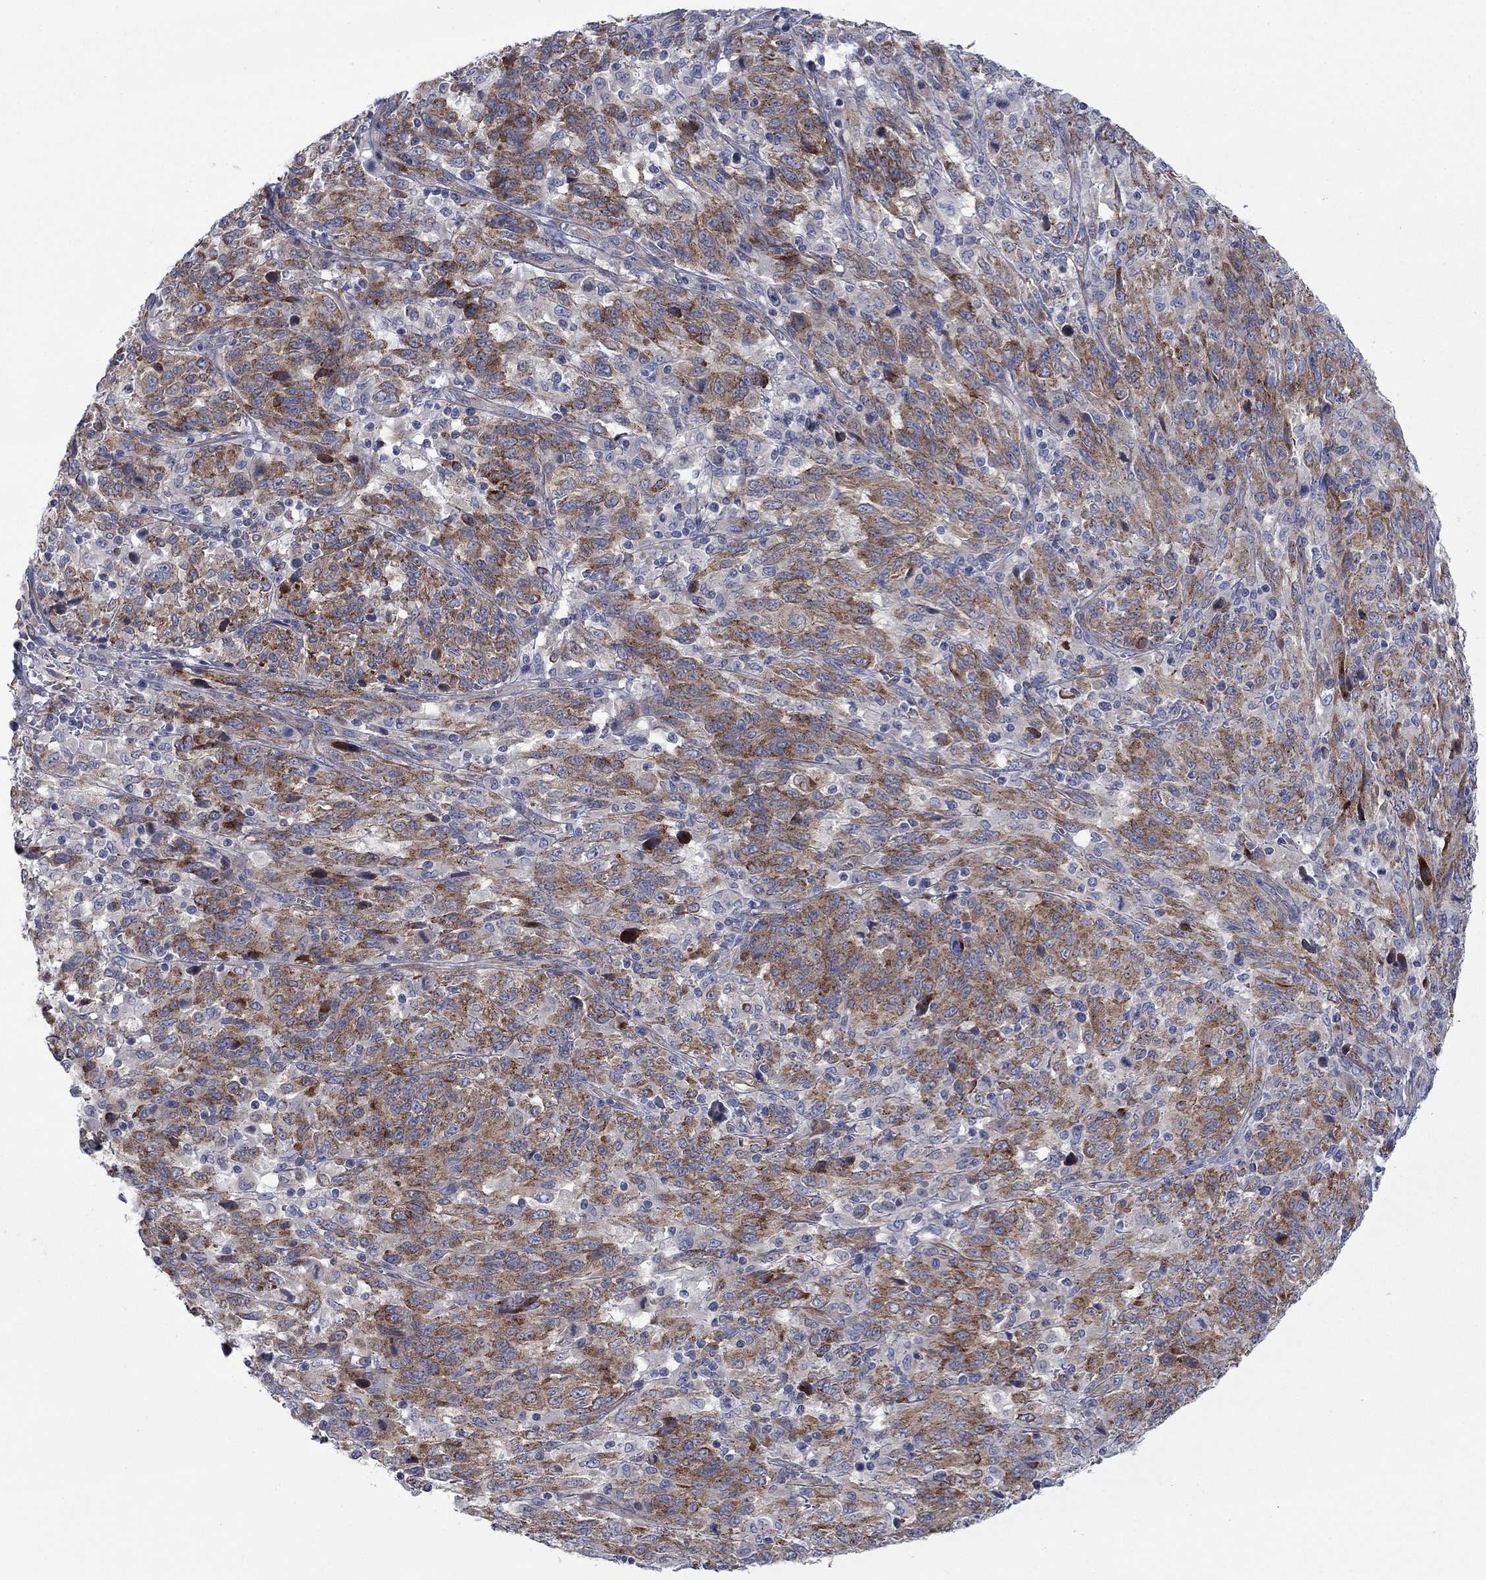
{"staining": {"intensity": "moderate", "quantity": "25%-75%", "location": "cytoplasmic/membranous"}, "tissue": "melanoma", "cell_type": "Tumor cells", "image_type": "cancer", "snomed": [{"axis": "morphology", "description": "Malignant melanoma, NOS"}, {"axis": "topography", "description": "Skin"}], "caption": "Immunohistochemical staining of melanoma displays moderate cytoplasmic/membranous protein positivity in about 25%-75% of tumor cells.", "gene": "FXR1", "patient": {"sex": "female", "age": 91}}